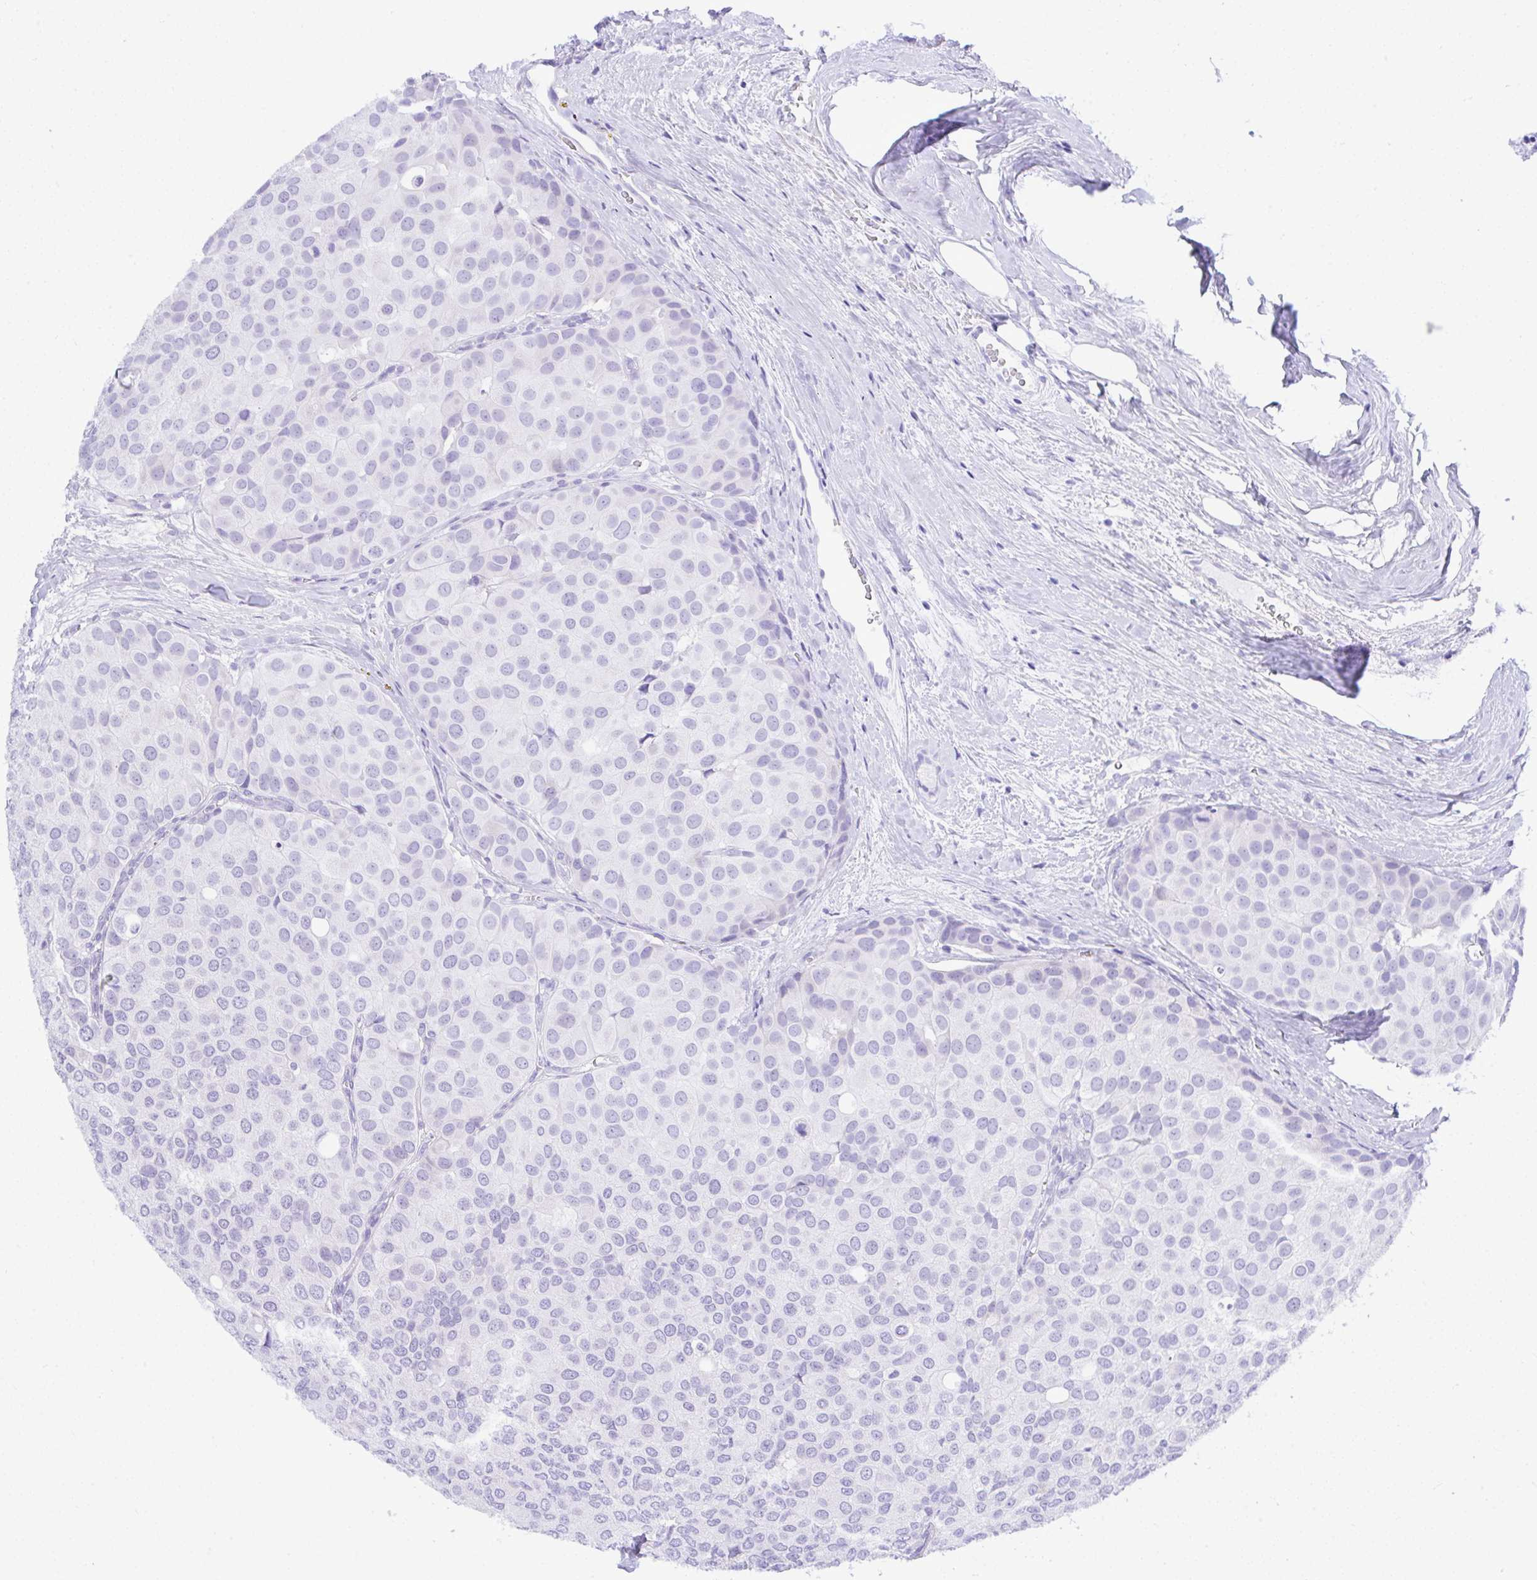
{"staining": {"intensity": "negative", "quantity": "none", "location": "none"}, "tissue": "breast cancer", "cell_type": "Tumor cells", "image_type": "cancer", "snomed": [{"axis": "morphology", "description": "Duct carcinoma"}, {"axis": "topography", "description": "Breast"}], "caption": "Tumor cells are negative for brown protein staining in breast cancer (invasive ductal carcinoma).", "gene": "SEL1L2", "patient": {"sex": "female", "age": 70}}